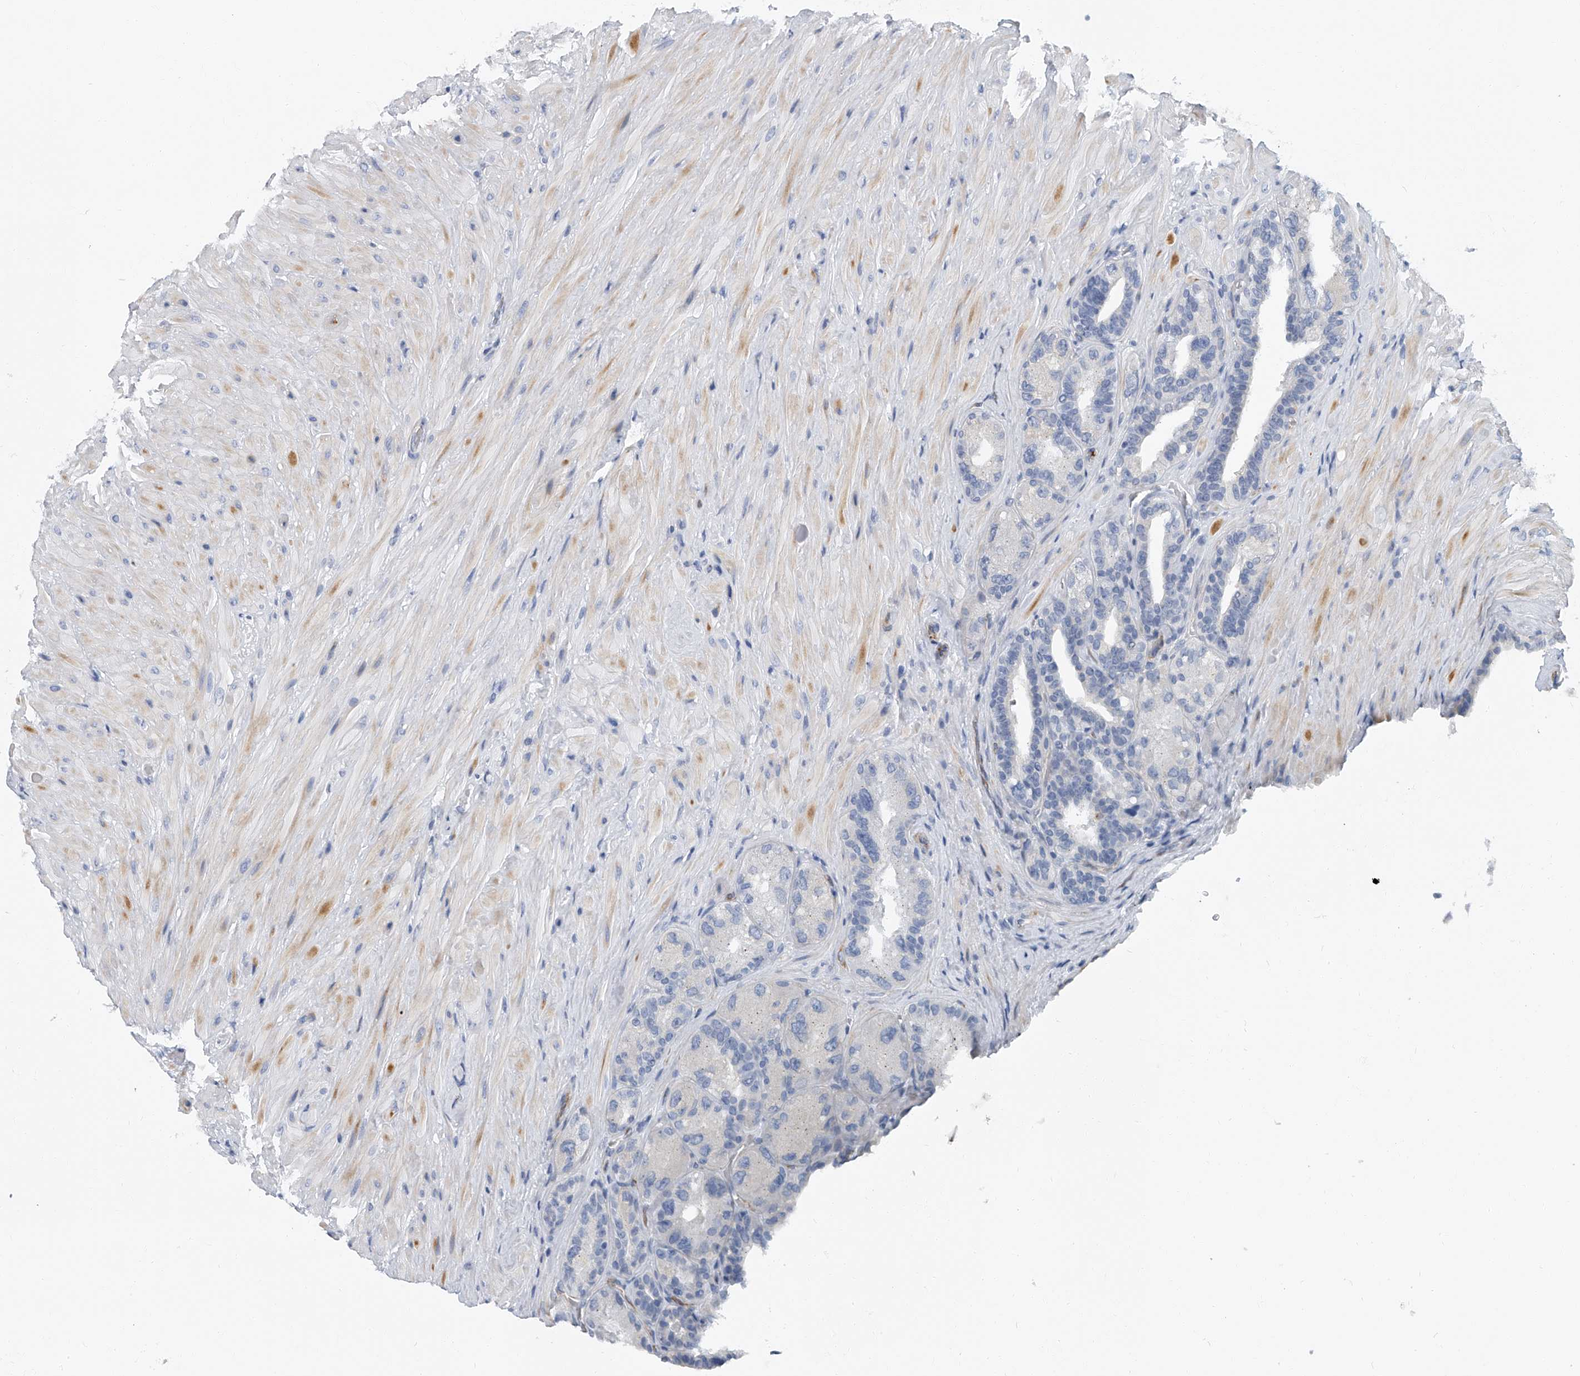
{"staining": {"intensity": "negative", "quantity": "none", "location": "none"}, "tissue": "seminal vesicle", "cell_type": "Glandular cells", "image_type": "normal", "snomed": [{"axis": "morphology", "description": "Normal tissue, NOS"}, {"axis": "topography", "description": "Prostate"}, {"axis": "topography", "description": "Seminal veicle"}], "caption": "DAB immunohistochemical staining of unremarkable seminal vesicle reveals no significant staining in glandular cells. (DAB (3,3'-diaminobenzidine) immunohistochemistry (IHC), high magnification).", "gene": "KIRREL1", "patient": {"sex": "male", "age": 67}}